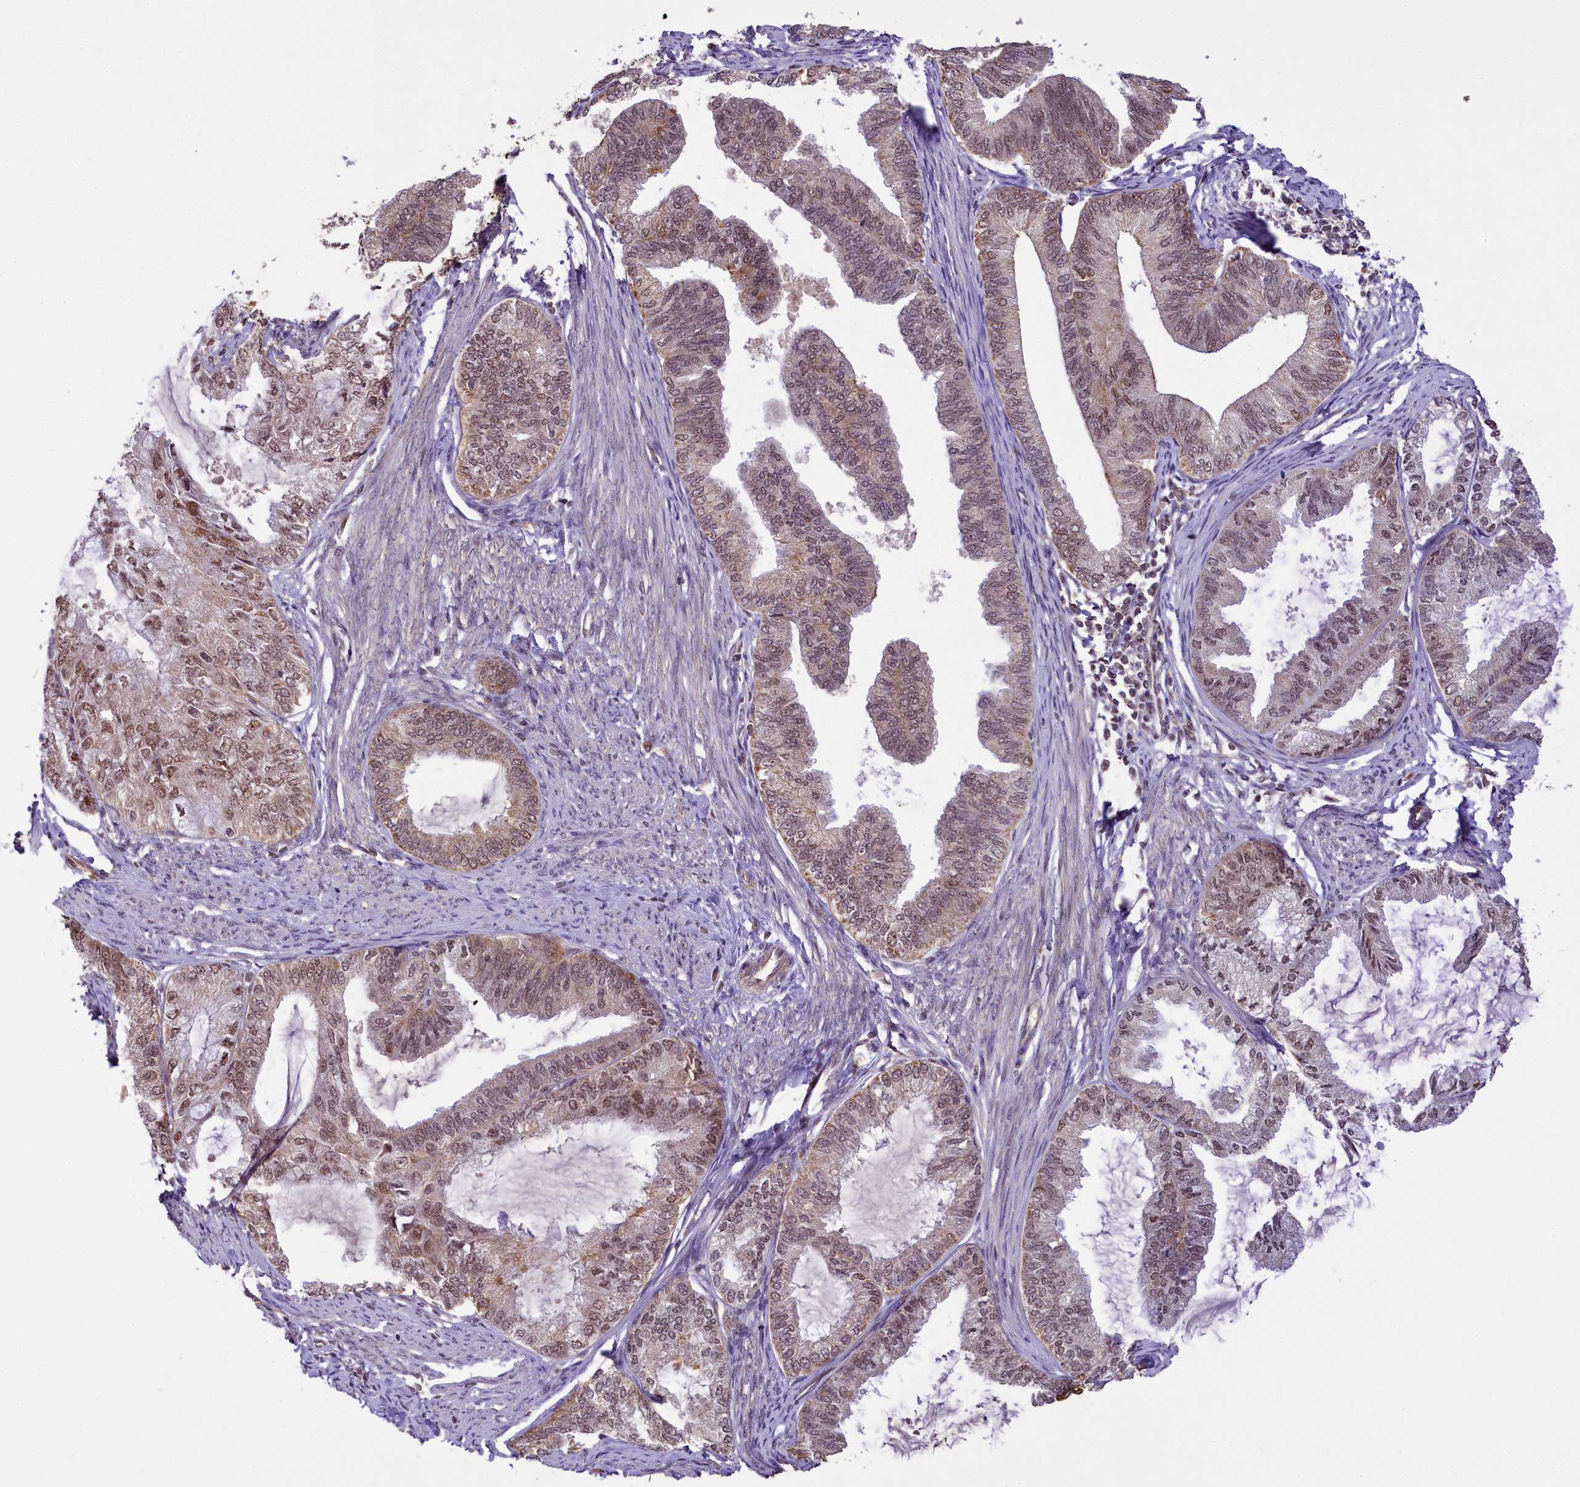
{"staining": {"intensity": "moderate", "quantity": ">75%", "location": "cytoplasmic/membranous,nuclear"}, "tissue": "endometrial cancer", "cell_type": "Tumor cells", "image_type": "cancer", "snomed": [{"axis": "morphology", "description": "Adenocarcinoma, NOS"}, {"axis": "topography", "description": "Endometrium"}], "caption": "IHC staining of endometrial cancer, which exhibits medium levels of moderate cytoplasmic/membranous and nuclear positivity in about >75% of tumor cells indicating moderate cytoplasmic/membranous and nuclear protein expression. The staining was performed using DAB (brown) for protein detection and nuclei were counterstained in hematoxylin (blue).", "gene": "PAF1", "patient": {"sex": "female", "age": 86}}